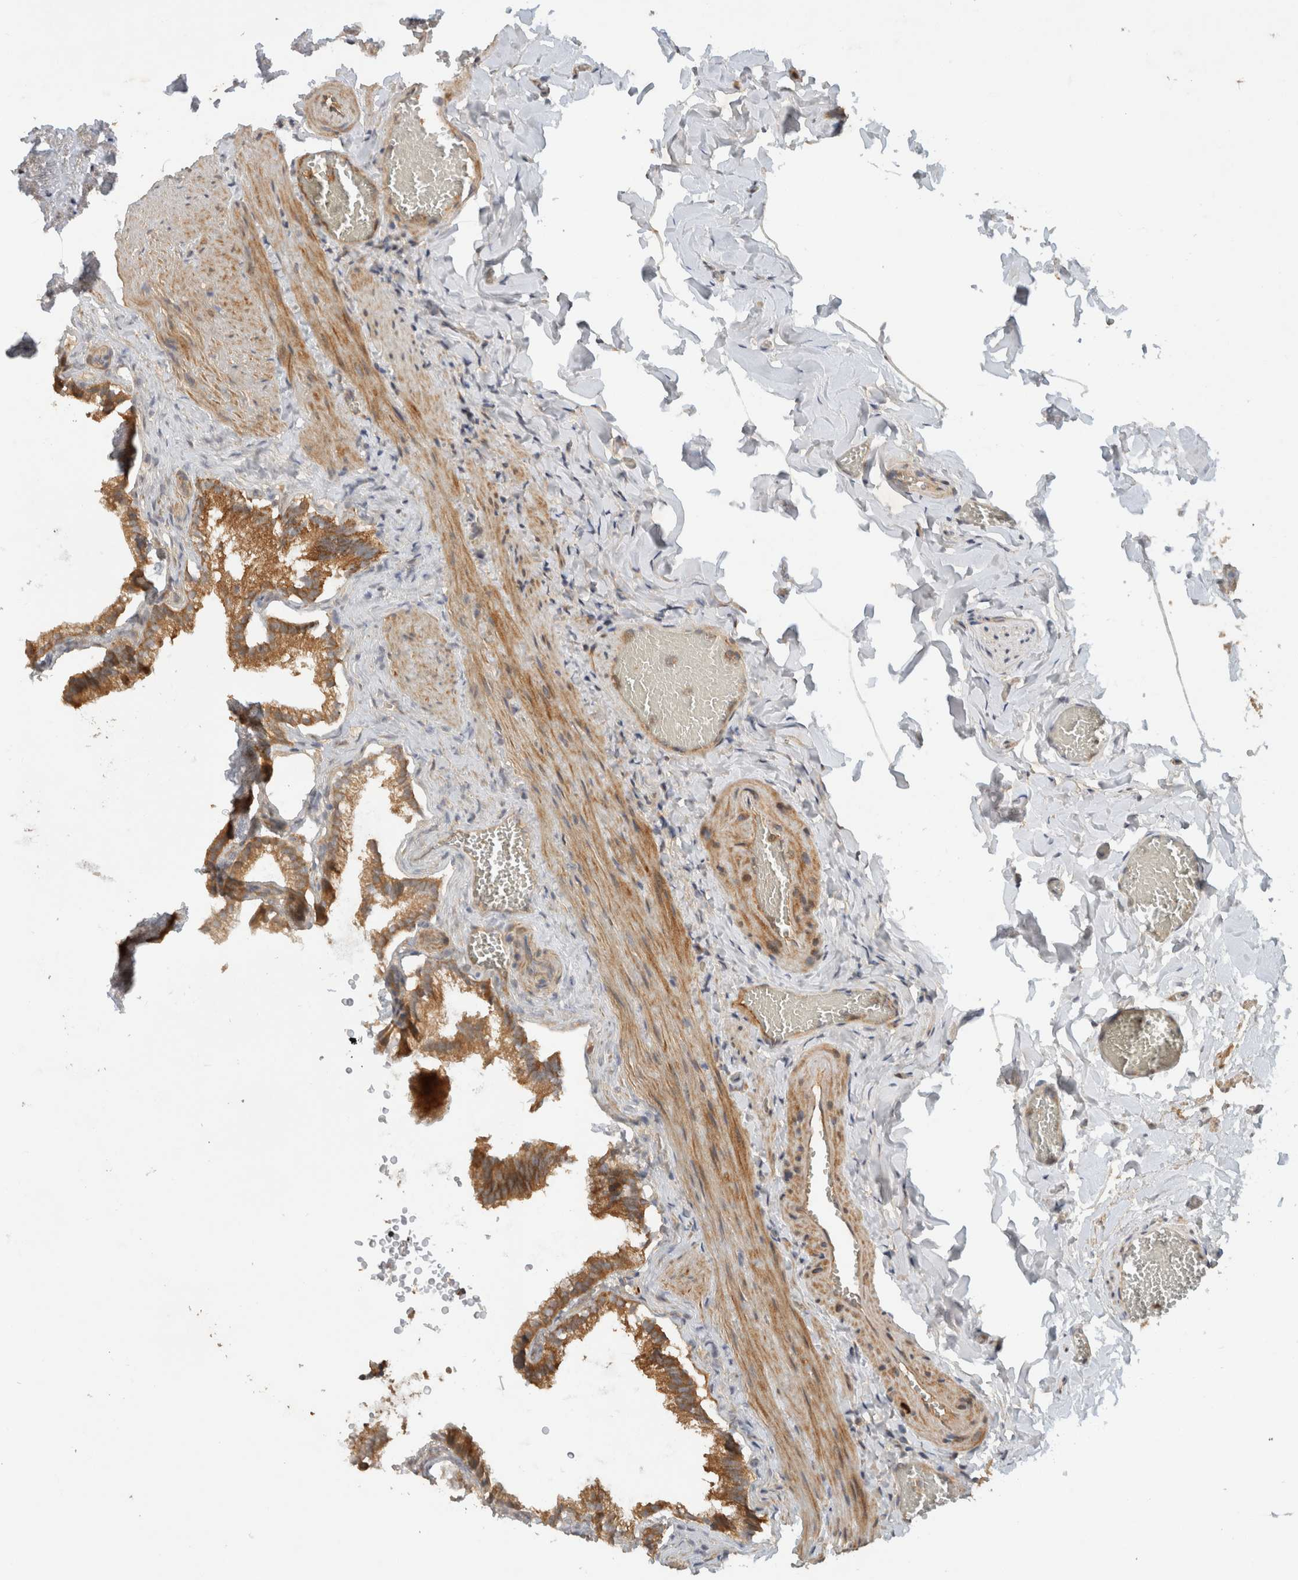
{"staining": {"intensity": "moderate", "quantity": ">75%", "location": "cytoplasmic/membranous"}, "tissue": "gallbladder", "cell_type": "Glandular cells", "image_type": "normal", "snomed": [{"axis": "morphology", "description": "Normal tissue, NOS"}, {"axis": "topography", "description": "Gallbladder"}], "caption": "Moderate cytoplasmic/membranous staining is appreciated in approximately >75% of glandular cells in benign gallbladder. (DAB (3,3'-diaminobenzidine) IHC with brightfield microscopy, high magnification).", "gene": "ARMC9", "patient": {"sex": "male", "age": 38}}